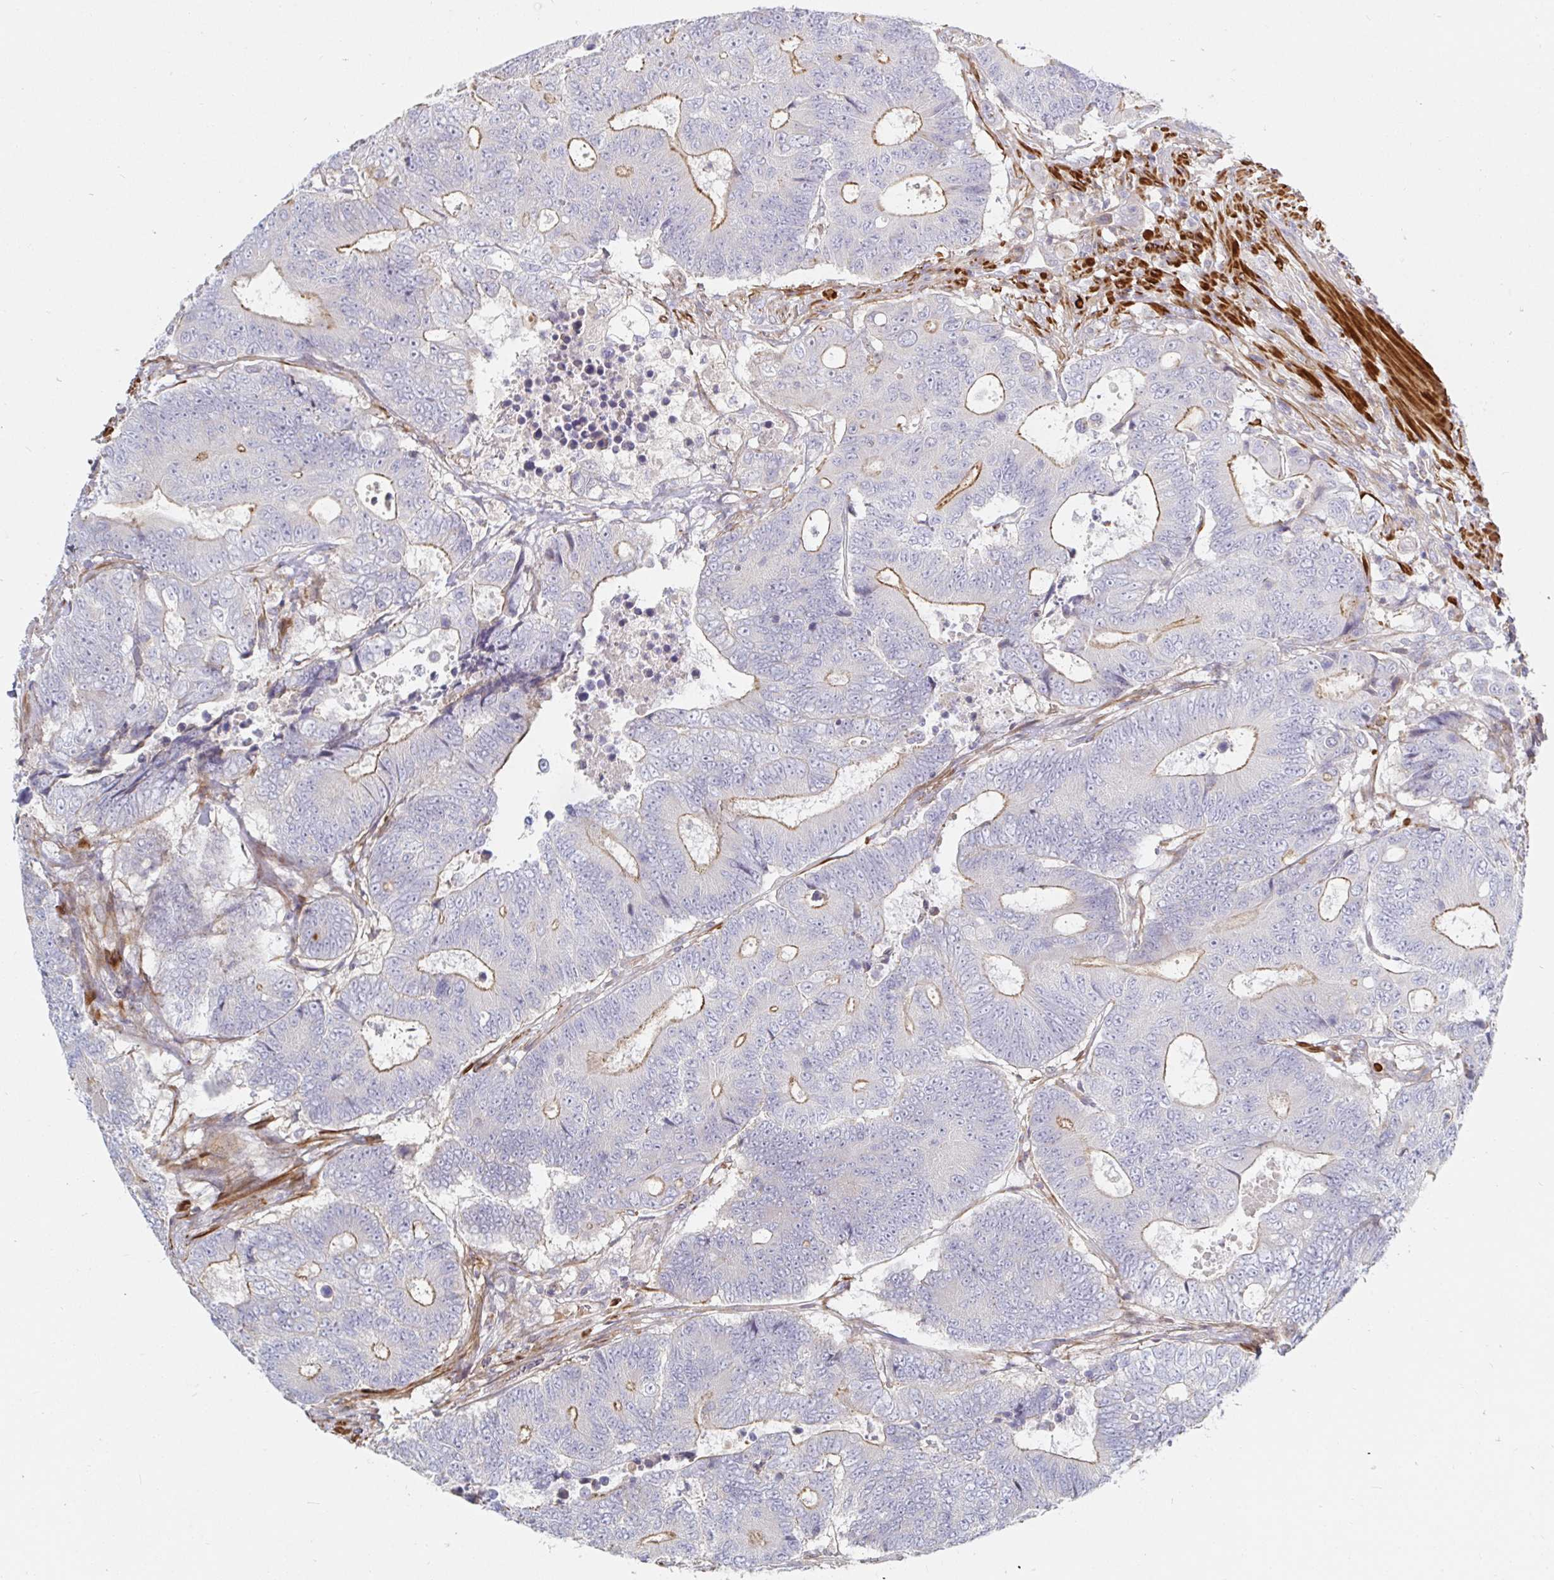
{"staining": {"intensity": "weak", "quantity": "25%-75%", "location": "cytoplasmic/membranous"}, "tissue": "colorectal cancer", "cell_type": "Tumor cells", "image_type": "cancer", "snomed": [{"axis": "morphology", "description": "Adenocarcinoma, NOS"}, {"axis": "topography", "description": "Colon"}], "caption": "Colorectal cancer tissue shows weak cytoplasmic/membranous staining in about 25%-75% of tumor cells", "gene": "SSH2", "patient": {"sex": "female", "age": 48}}